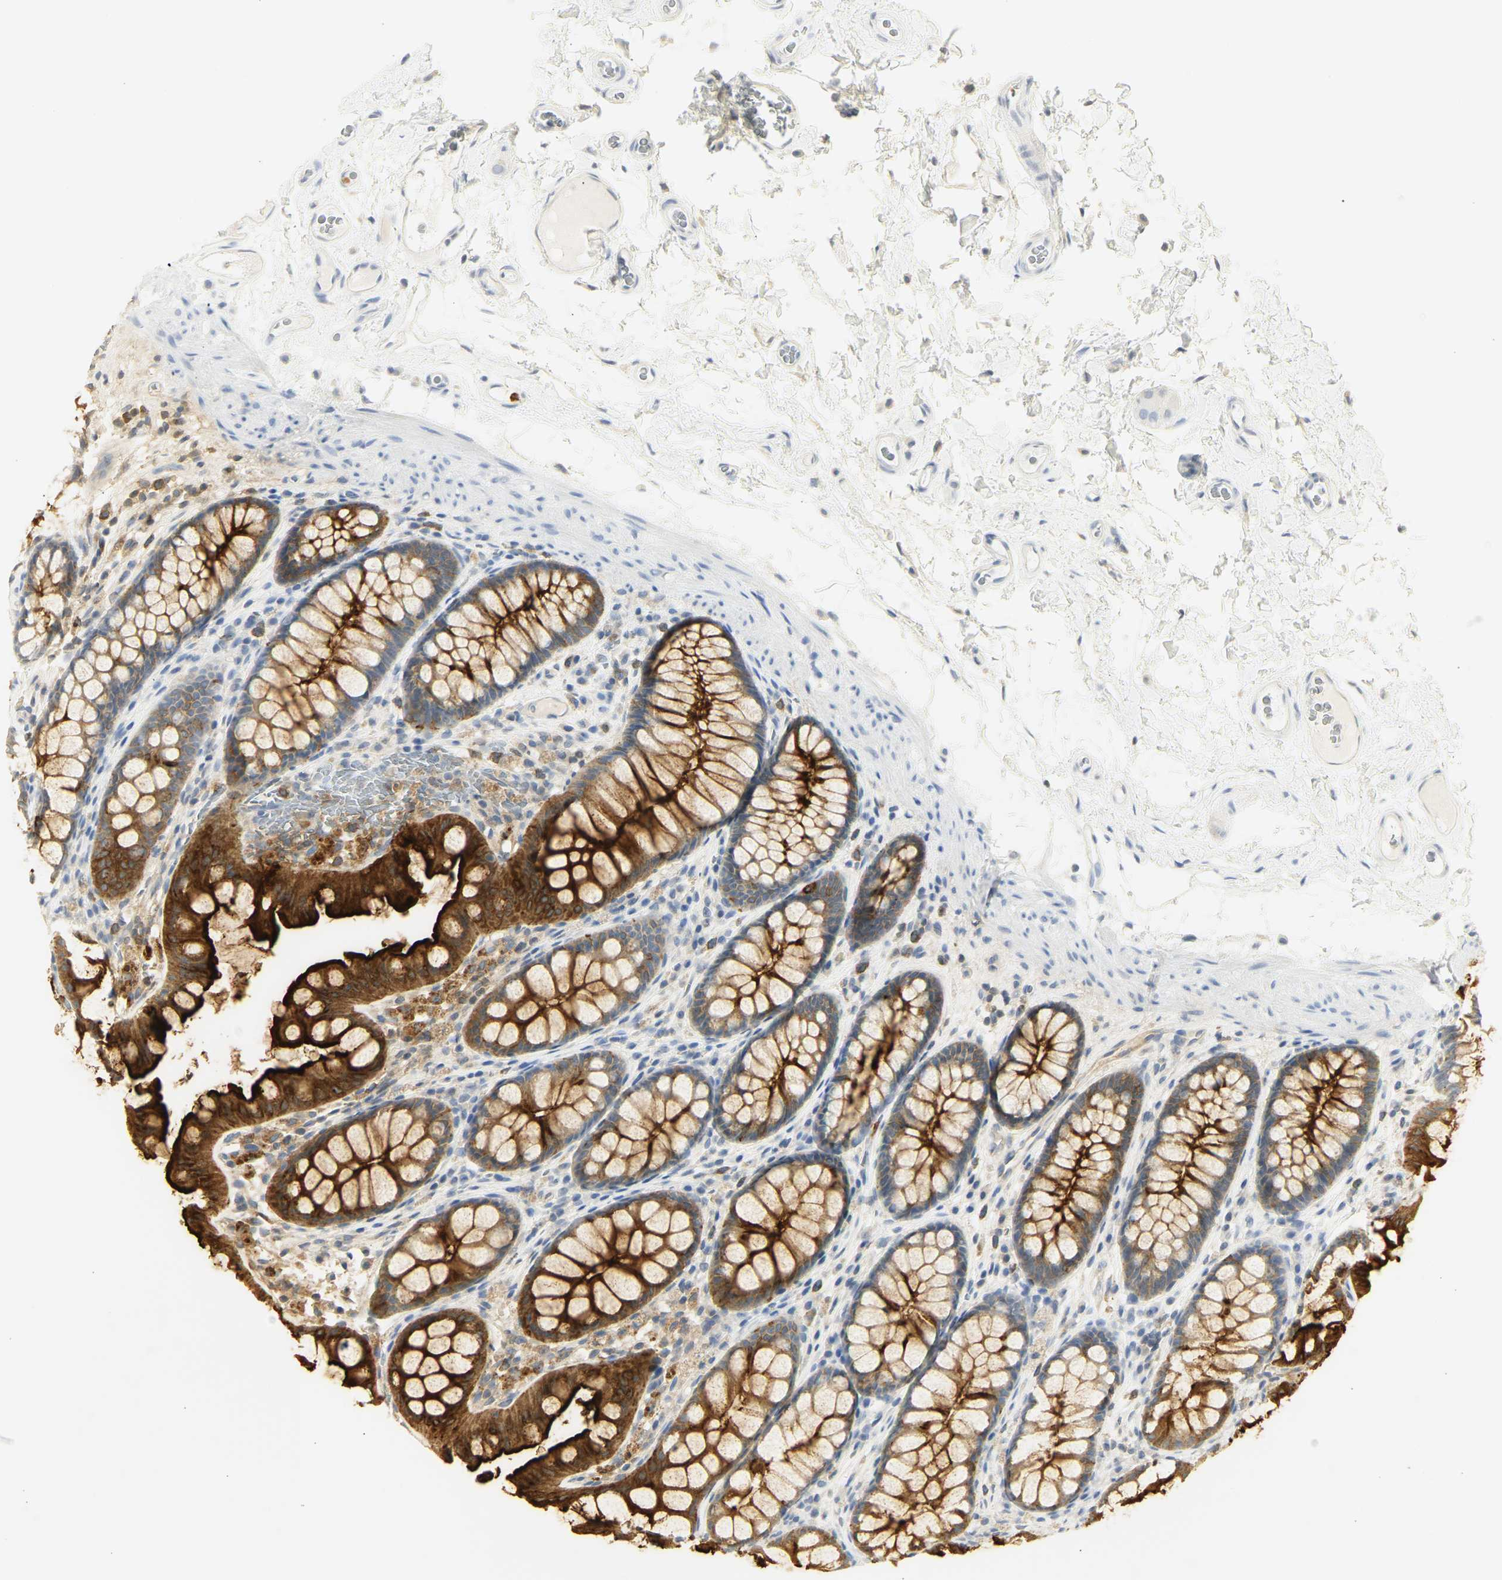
{"staining": {"intensity": "moderate", "quantity": "<25%", "location": "cytoplasmic/membranous"}, "tissue": "colon", "cell_type": "Endothelial cells", "image_type": "normal", "snomed": [{"axis": "morphology", "description": "Normal tissue, NOS"}, {"axis": "topography", "description": "Colon"}], "caption": "Immunohistochemical staining of normal human colon demonstrates low levels of moderate cytoplasmic/membranous staining in about <25% of endothelial cells.", "gene": "CEACAM5", "patient": {"sex": "female", "age": 55}}